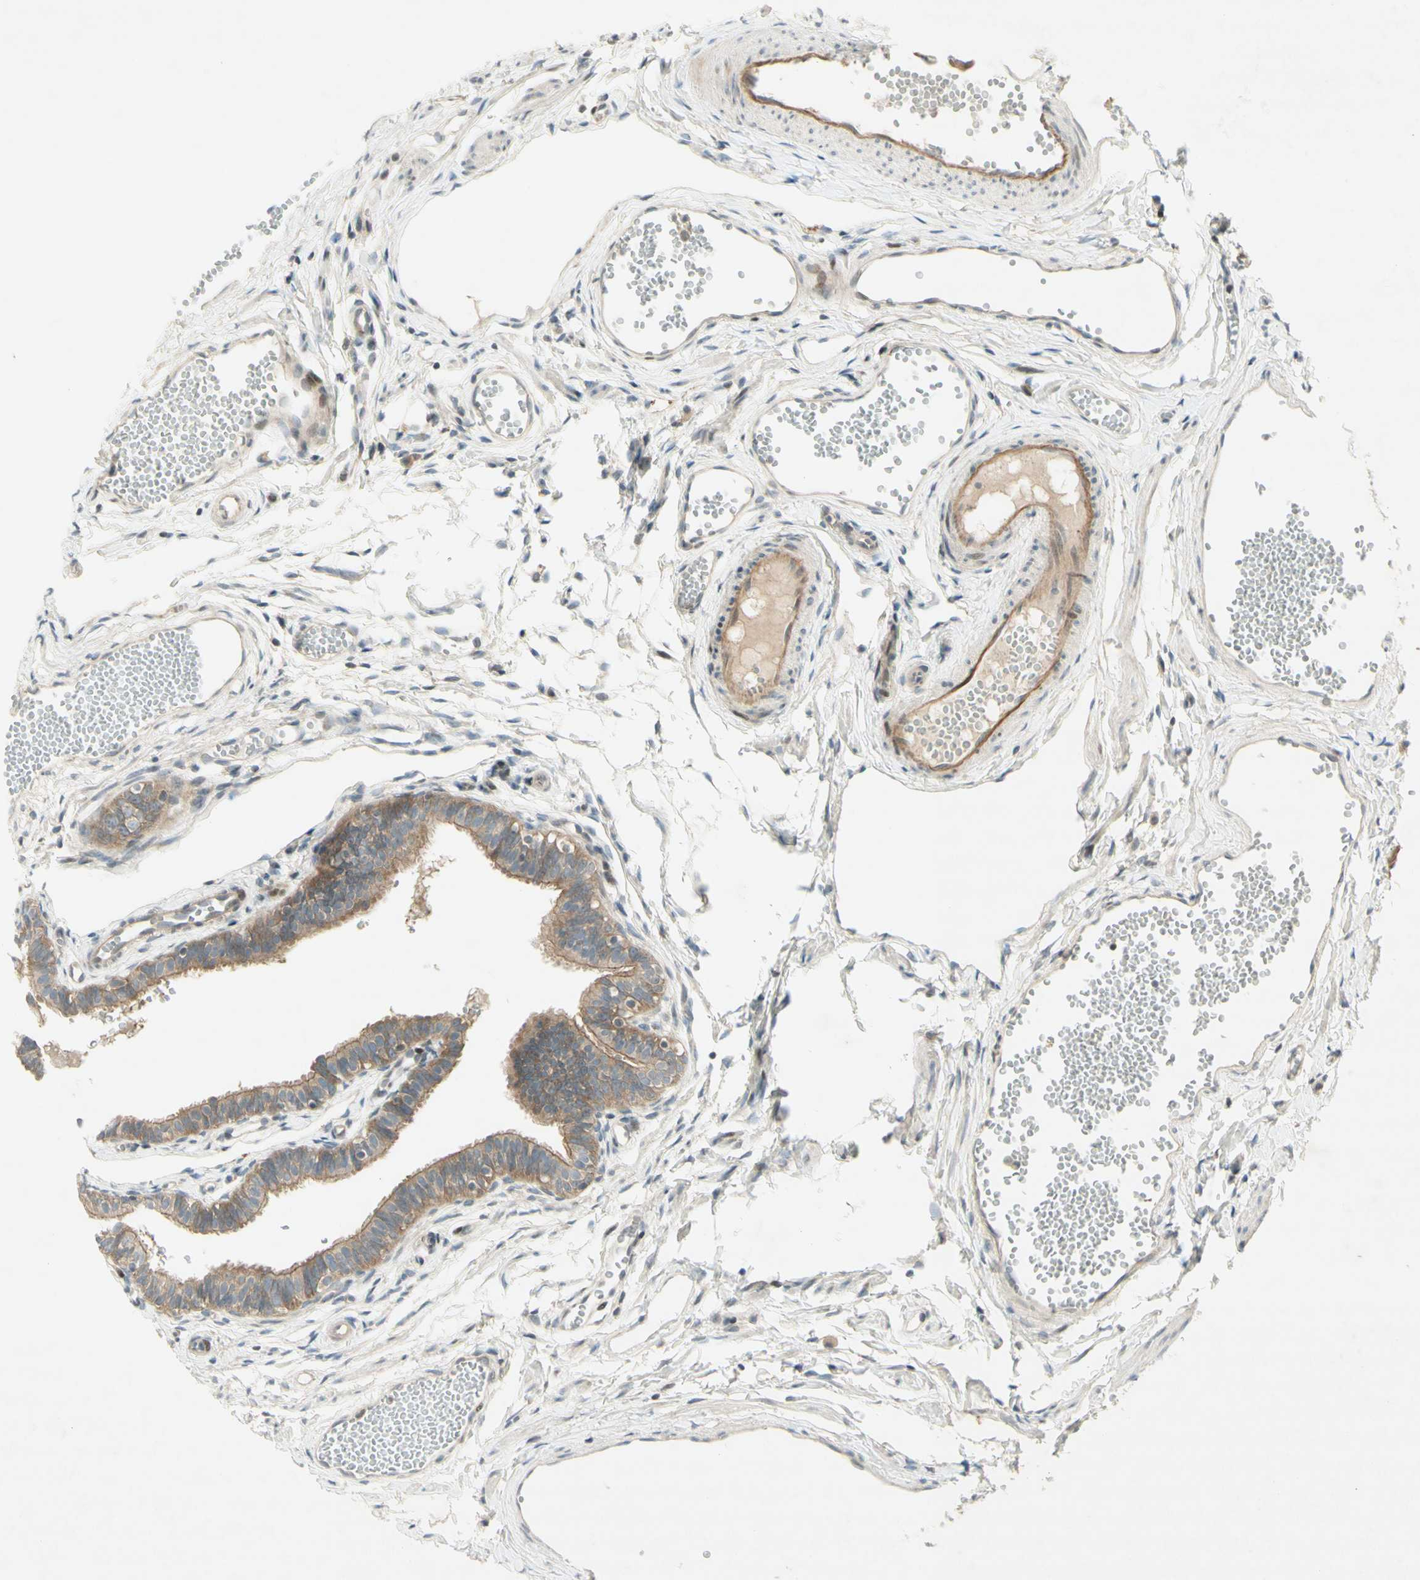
{"staining": {"intensity": "moderate", "quantity": ">75%", "location": "cytoplasmic/membranous"}, "tissue": "fallopian tube", "cell_type": "Glandular cells", "image_type": "normal", "snomed": [{"axis": "morphology", "description": "Normal tissue, NOS"}, {"axis": "topography", "description": "Fallopian tube"}, {"axis": "topography", "description": "Placenta"}], "caption": "A high-resolution photomicrograph shows immunohistochemistry (IHC) staining of unremarkable fallopian tube, which reveals moderate cytoplasmic/membranous positivity in approximately >75% of glandular cells.", "gene": "ETF1", "patient": {"sex": "female", "age": 34}}